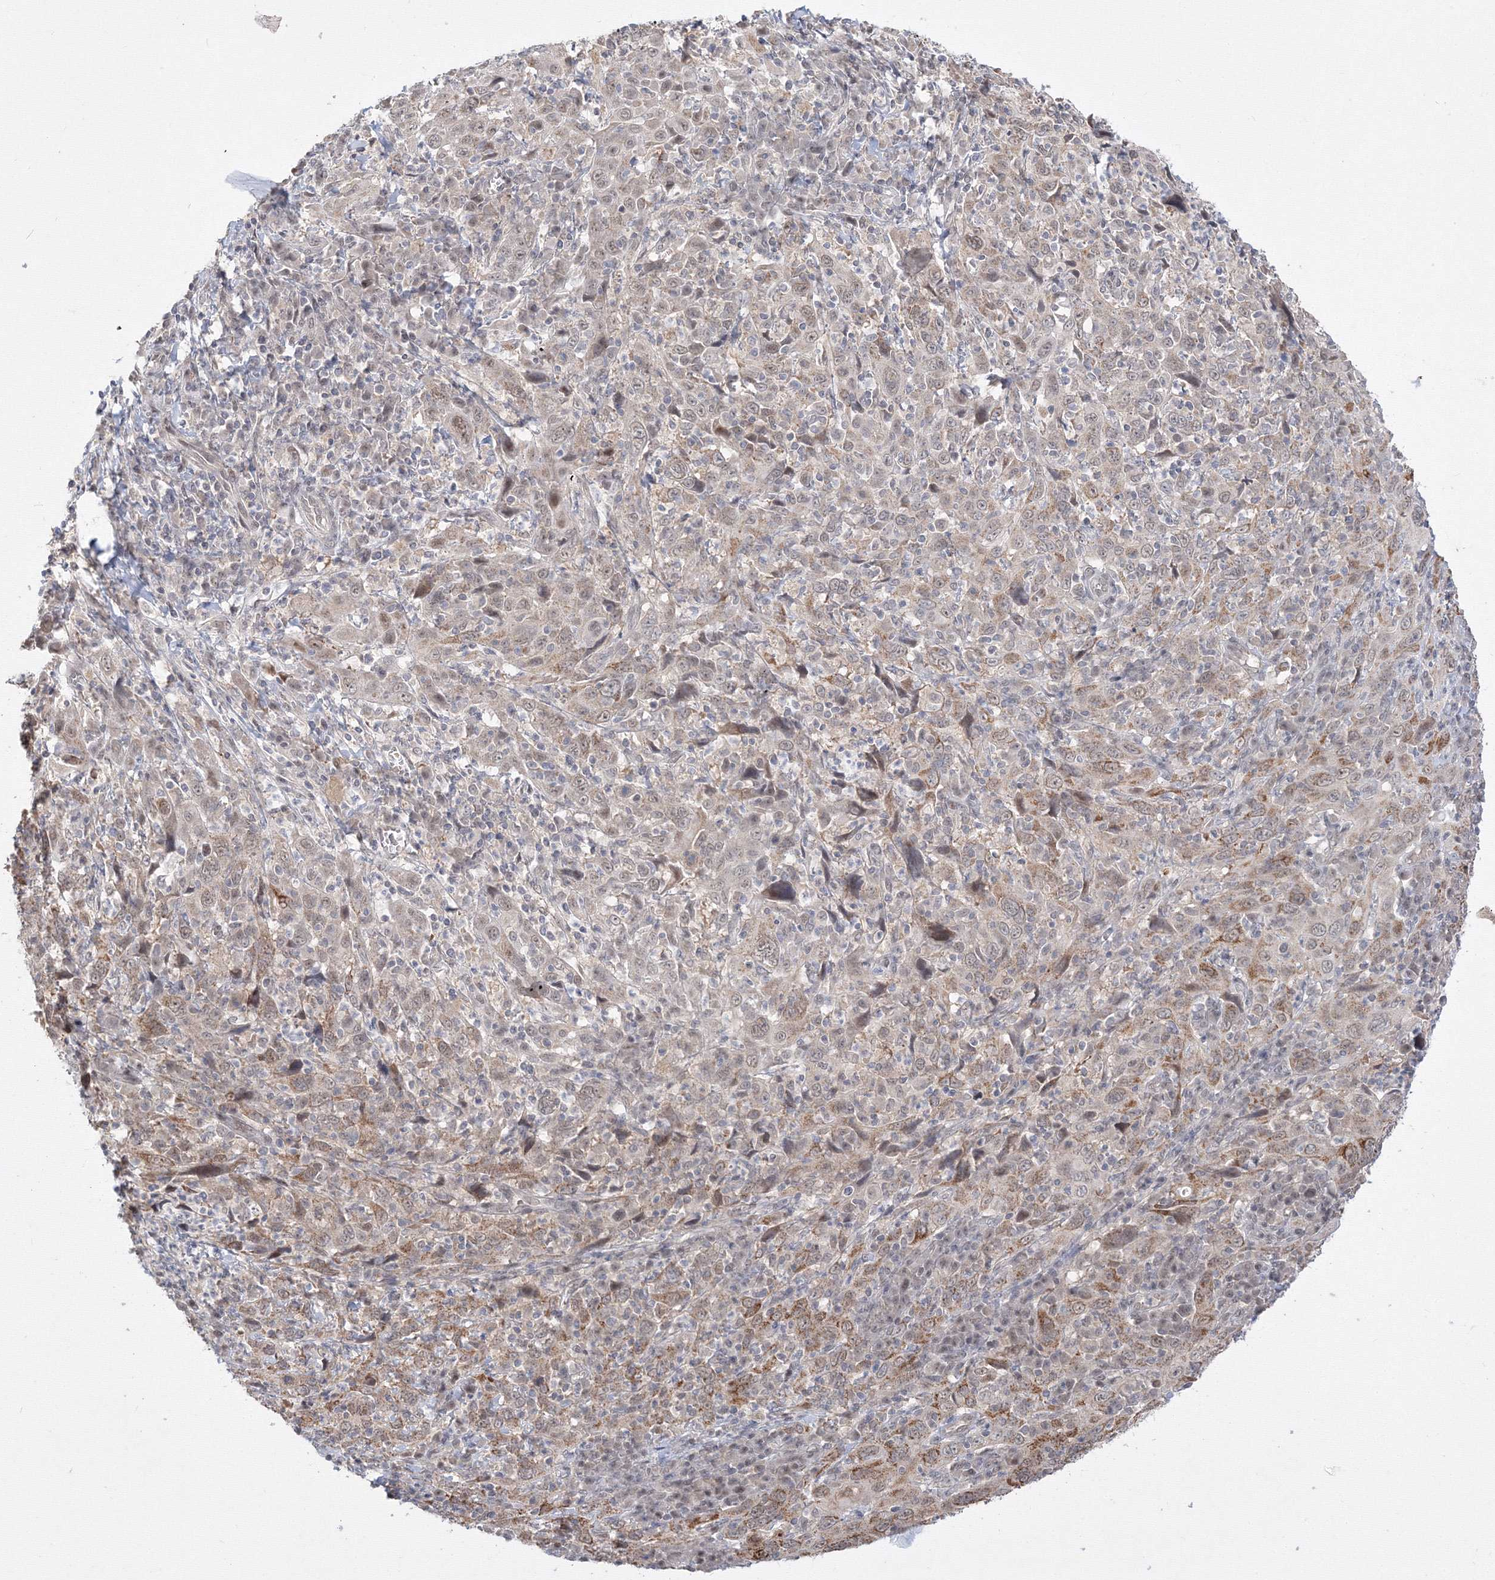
{"staining": {"intensity": "weak", "quantity": ">75%", "location": "nuclear"}, "tissue": "cervical cancer", "cell_type": "Tumor cells", "image_type": "cancer", "snomed": [{"axis": "morphology", "description": "Squamous cell carcinoma, NOS"}, {"axis": "topography", "description": "Cervix"}], "caption": "Protein expression analysis of cervical cancer exhibits weak nuclear expression in approximately >75% of tumor cells.", "gene": "COPS4", "patient": {"sex": "female", "age": 46}}